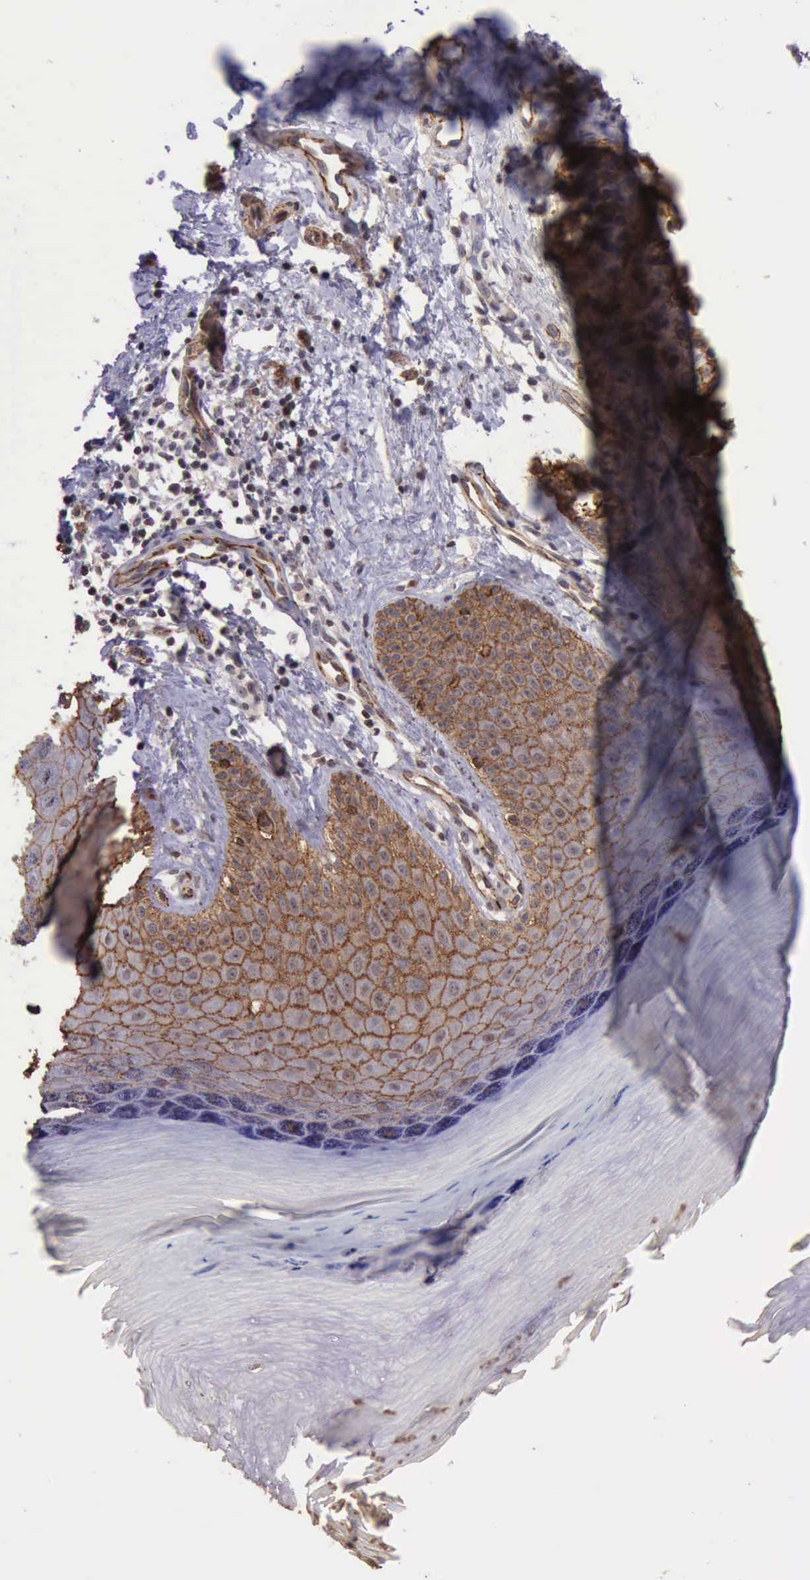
{"staining": {"intensity": "strong", "quantity": ">75%", "location": "cytoplasmic/membranous"}, "tissue": "melanoma", "cell_type": "Tumor cells", "image_type": "cancer", "snomed": [{"axis": "morphology", "description": "Malignant melanoma, NOS"}, {"axis": "topography", "description": "Skin"}], "caption": "Protein expression analysis of human melanoma reveals strong cytoplasmic/membranous staining in approximately >75% of tumor cells.", "gene": "CTNNB1", "patient": {"sex": "male", "age": 79}}